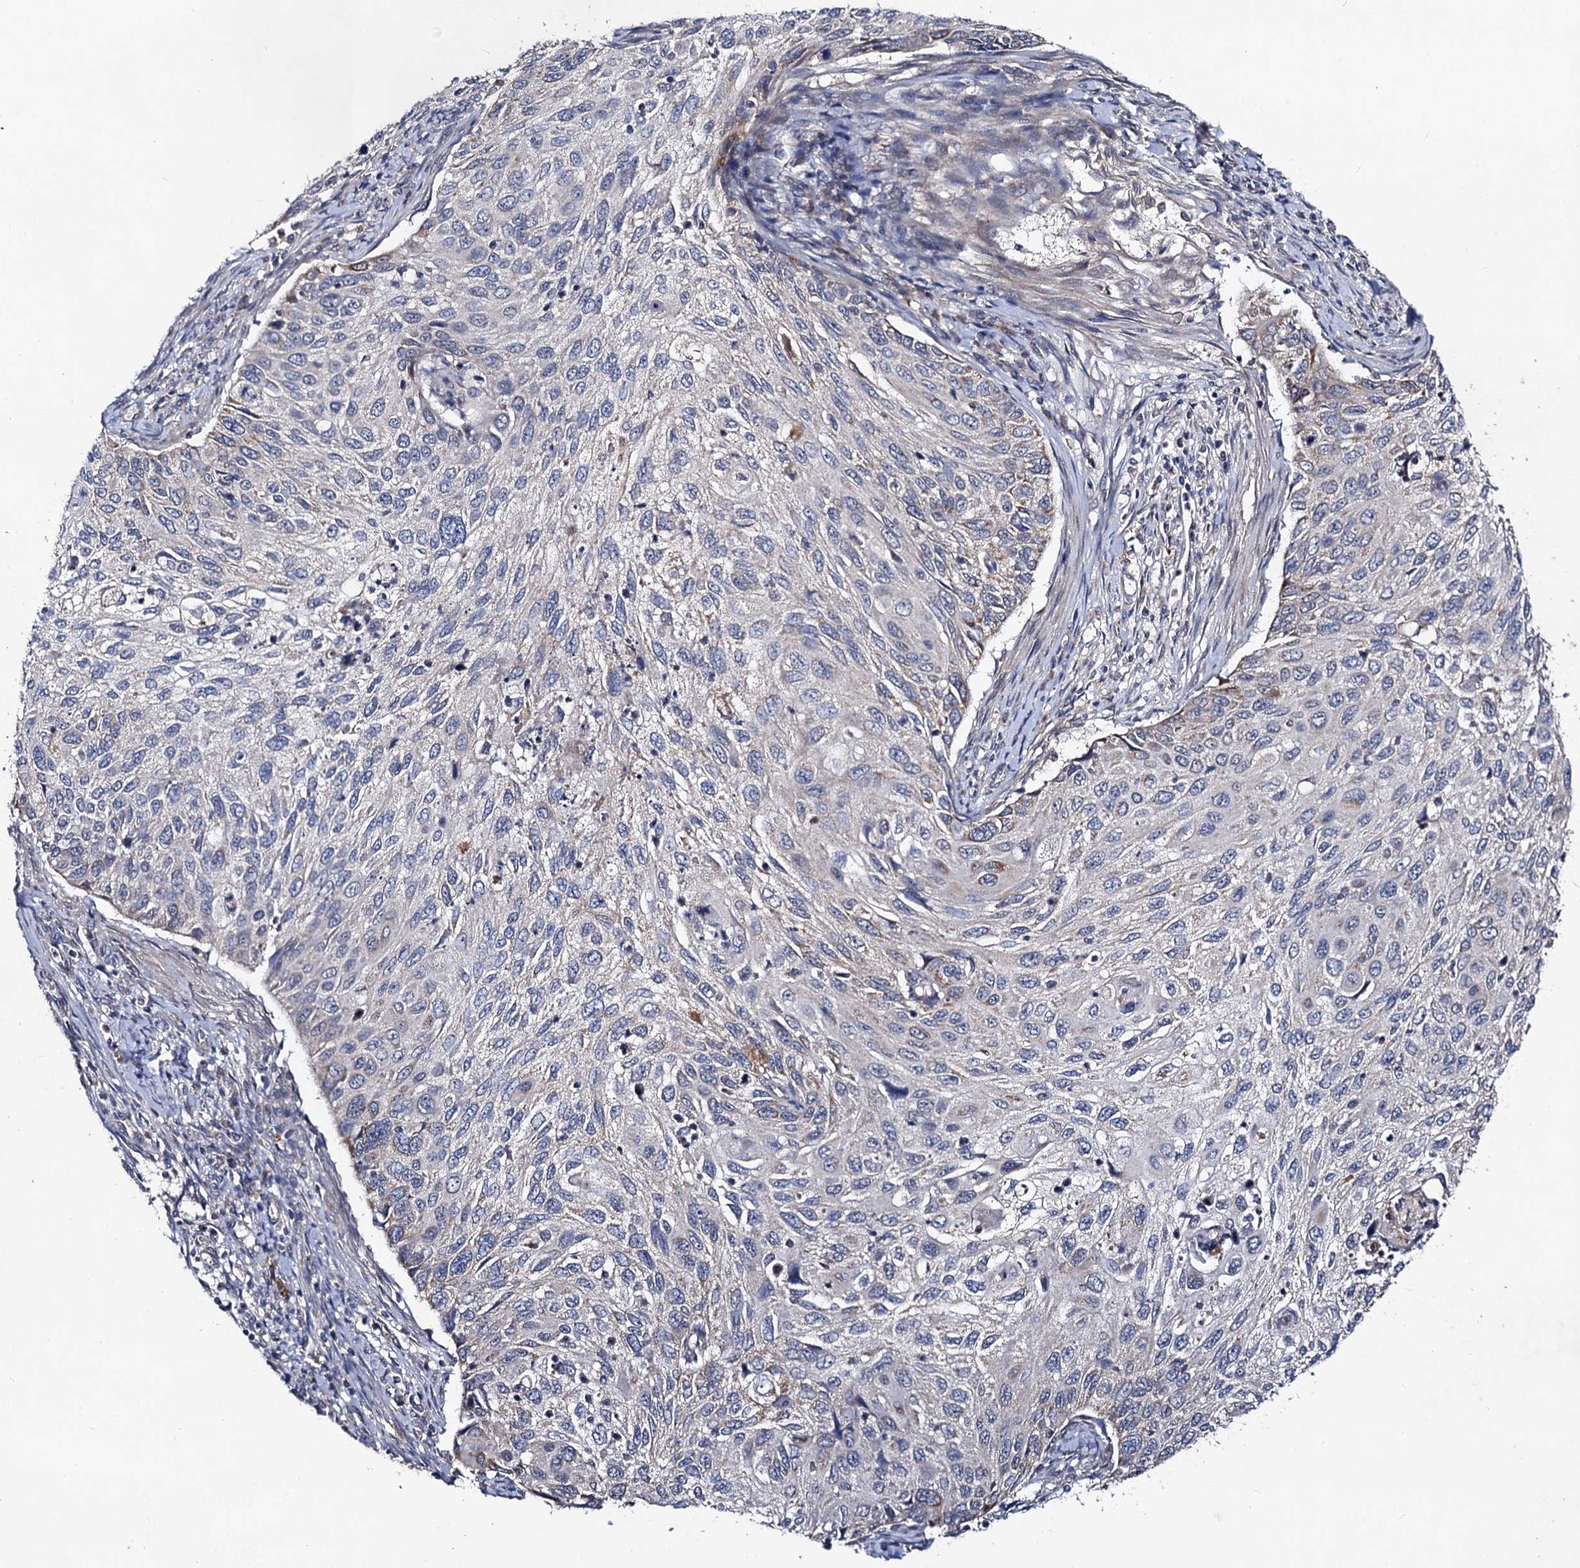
{"staining": {"intensity": "negative", "quantity": "none", "location": "none"}, "tissue": "cervical cancer", "cell_type": "Tumor cells", "image_type": "cancer", "snomed": [{"axis": "morphology", "description": "Squamous cell carcinoma, NOS"}, {"axis": "topography", "description": "Cervix"}], "caption": "Photomicrograph shows no significant protein staining in tumor cells of cervical cancer (squamous cell carcinoma).", "gene": "VPS37D", "patient": {"sex": "female", "age": 70}}